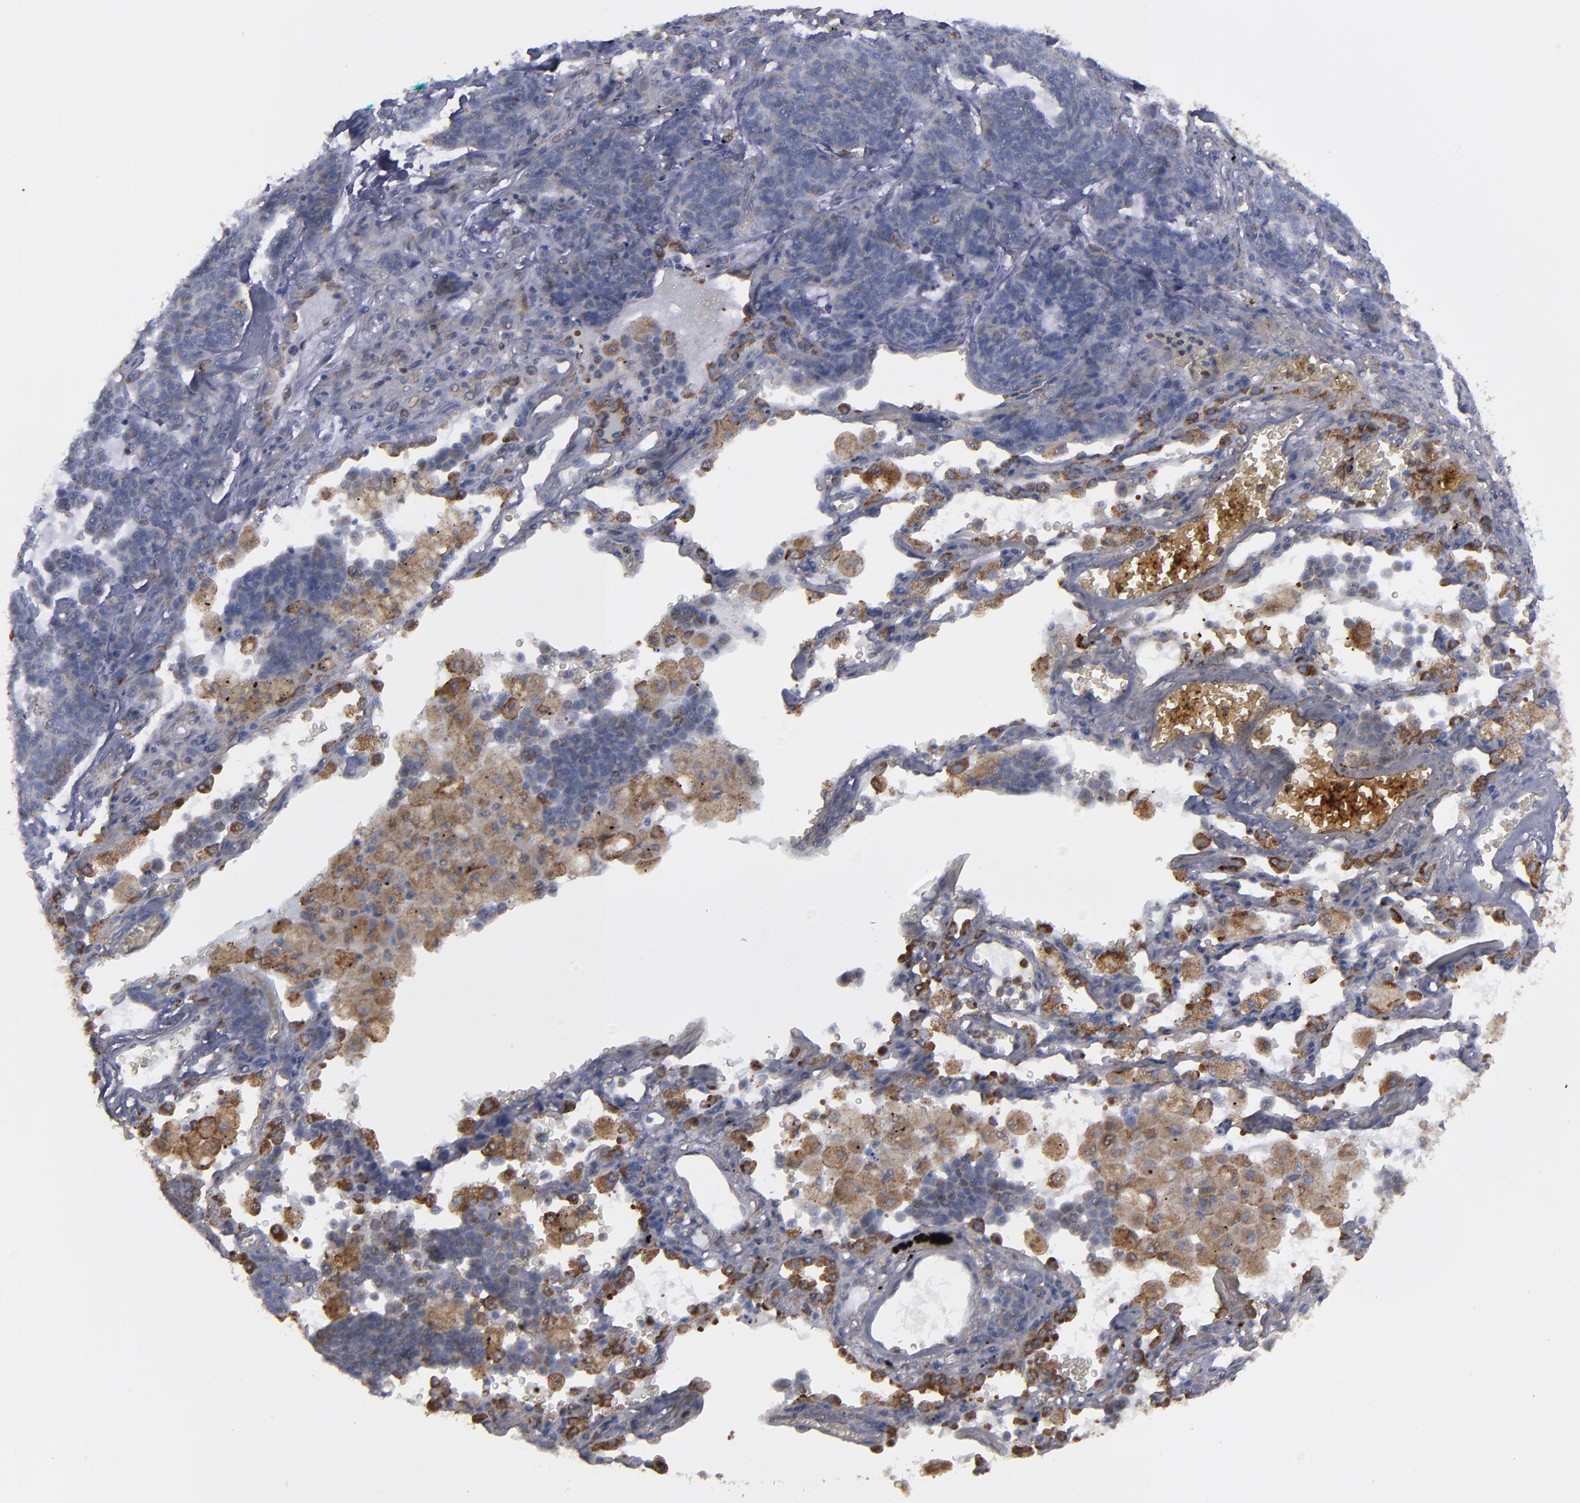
{"staining": {"intensity": "negative", "quantity": "none", "location": "none"}, "tissue": "lung cancer", "cell_type": "Tumor cells", "image_type": "cancer", "snomed": [{"axis": "morphology", "description": "Neoplasm, malignant, NOS"}, {"axis": "topography", "description": "Lung"}], "caption": "High magnification brightfield microscopy of neoplasm (malignant) (lung) stained with DAB (brown) and counterstained with hematoxylin (blue): tumor cells show no significant expression.", "gene": "ERLIN2", "patient": {"sex": "female", "age": 58}}